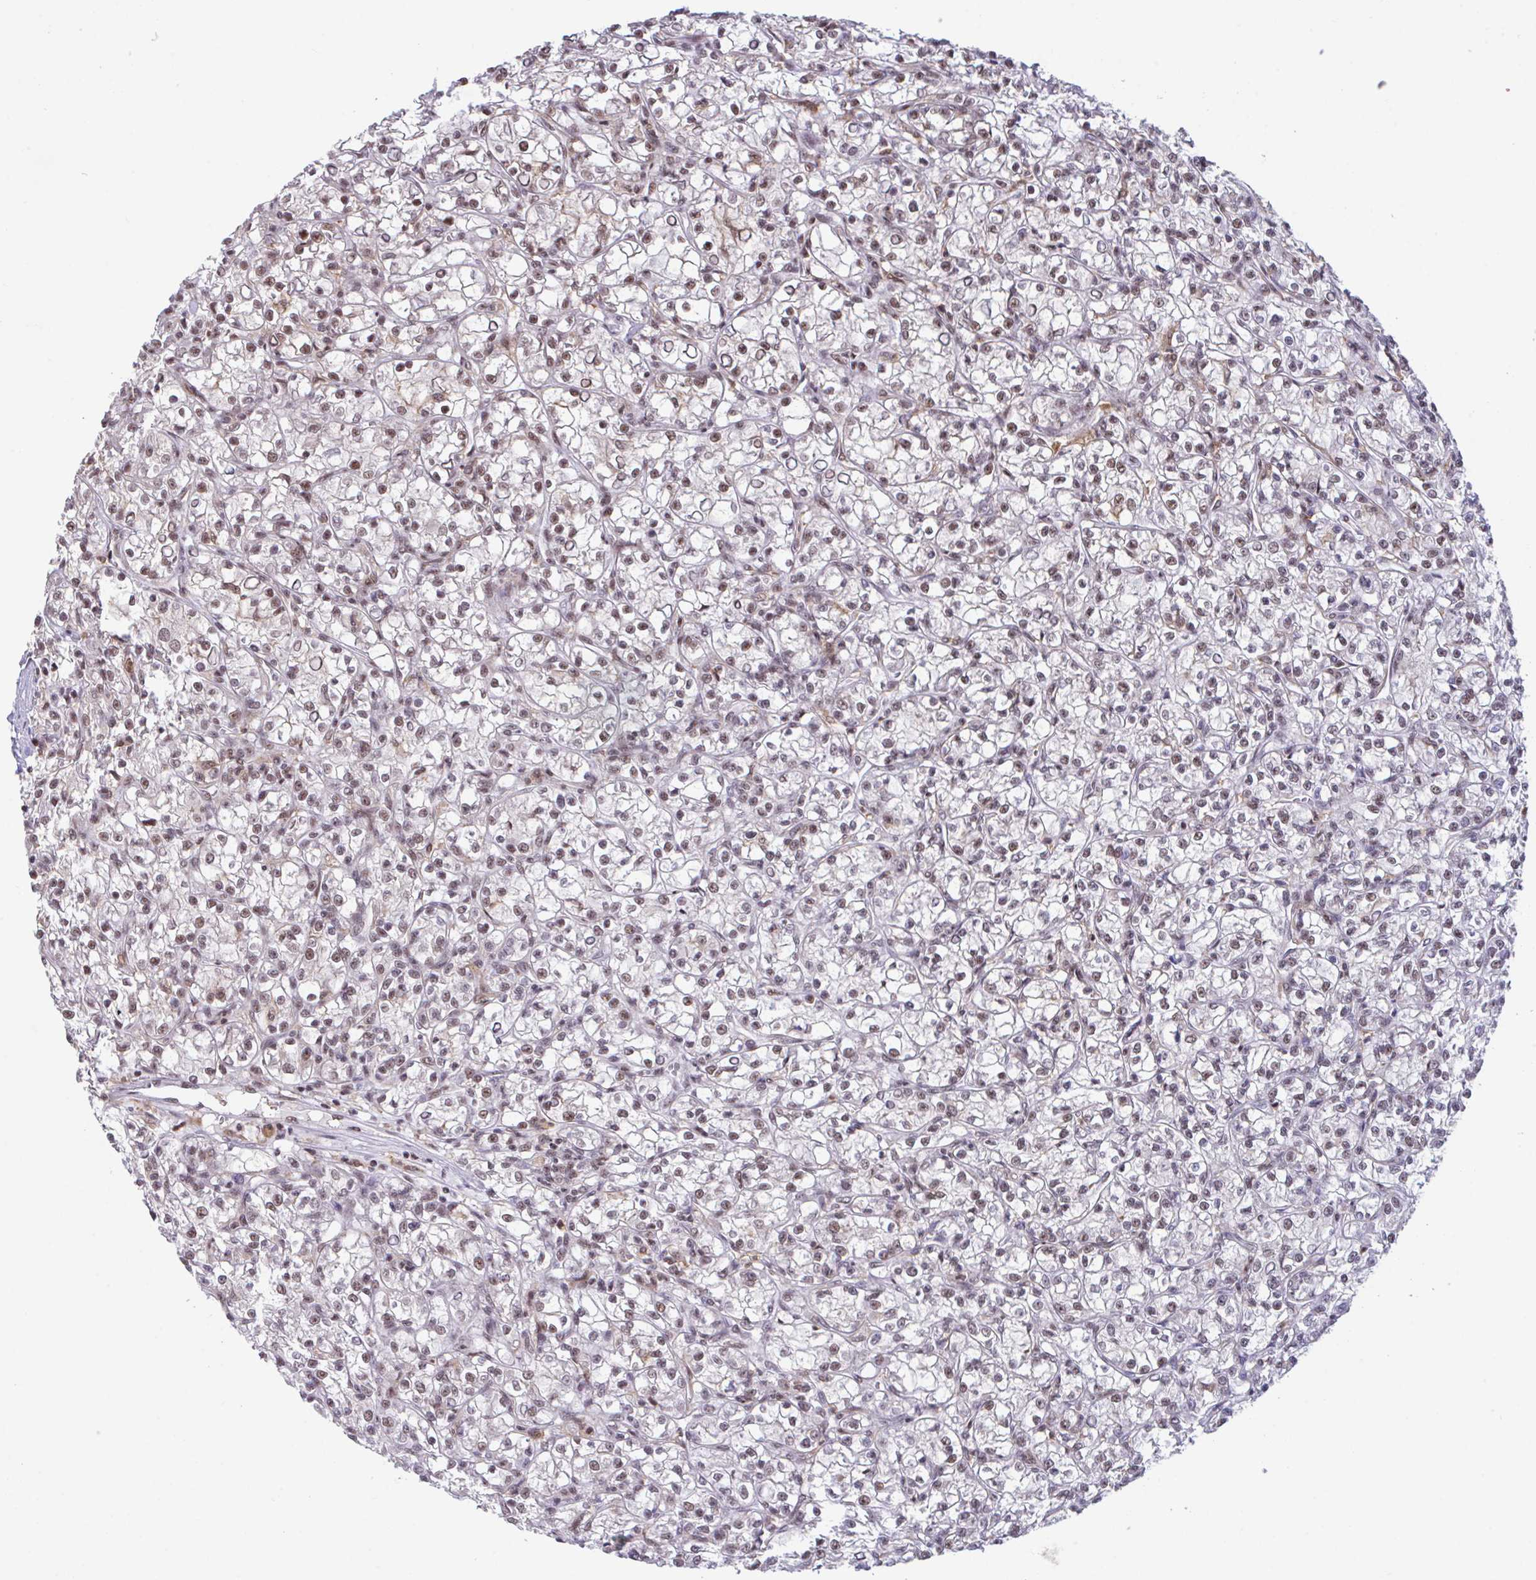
{"staining": {"intensity": "moderate", "quantity": ">75%", "location": "nuclear"}, "tissue": "renal cancer", "cell_type": "Tumor cells", "image_type": "cancer", "snomed": [{"axis": "morphology", "description": "Adenocarcinoma, NOS"}, {"axis": "topography", "description": "Kidney"}], "caption": "Adenocarcinoma (renal) was stained to show a protein in brown. There is medium levels of moderate nuclear expression in about >75% of tumor cells.", "gene": "OR6K3", "patient": {"sex": "female", "age": 59}}